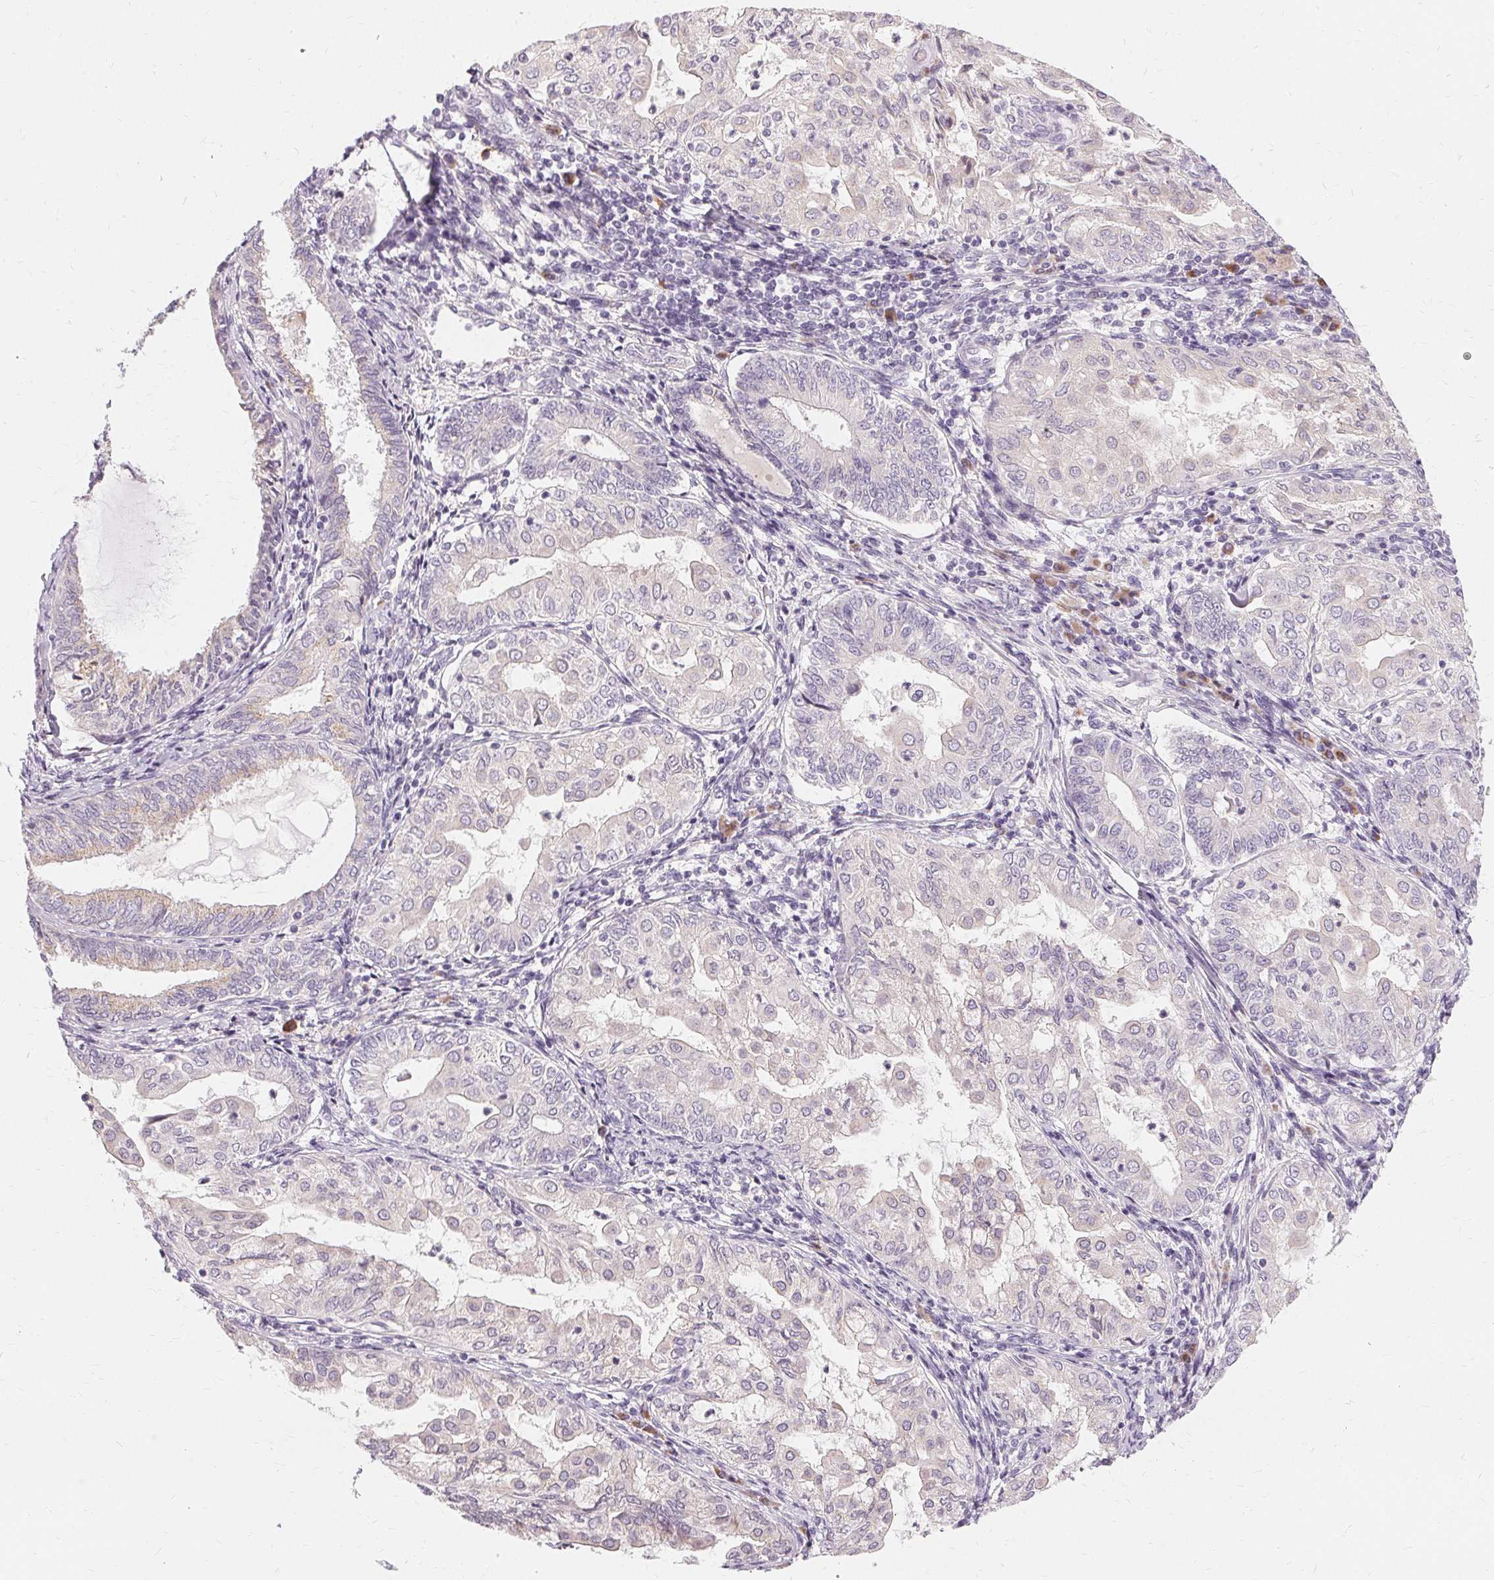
{"staining": {"intensity": "negative", "quantity": "none", "location": "none"}, "tissue": "endometrial cancer", "cell_type": "Tumor cells", "image_type": "cancer", "snomed": [{"axis": "morphology", "description": "Adenocarcinoma, NOS"}, {"axis": "topography", "description": "Endometrium"}], "caption": "Tumor cells show no significant protein positivity in endometrial cancer. (Brightfield microscopy of DAB (3,3'-diaminobenzidine) immunohistochemistry at high magnification).", "gene": "FCRL3", "patient": {"sex": "female", "age": 68}}